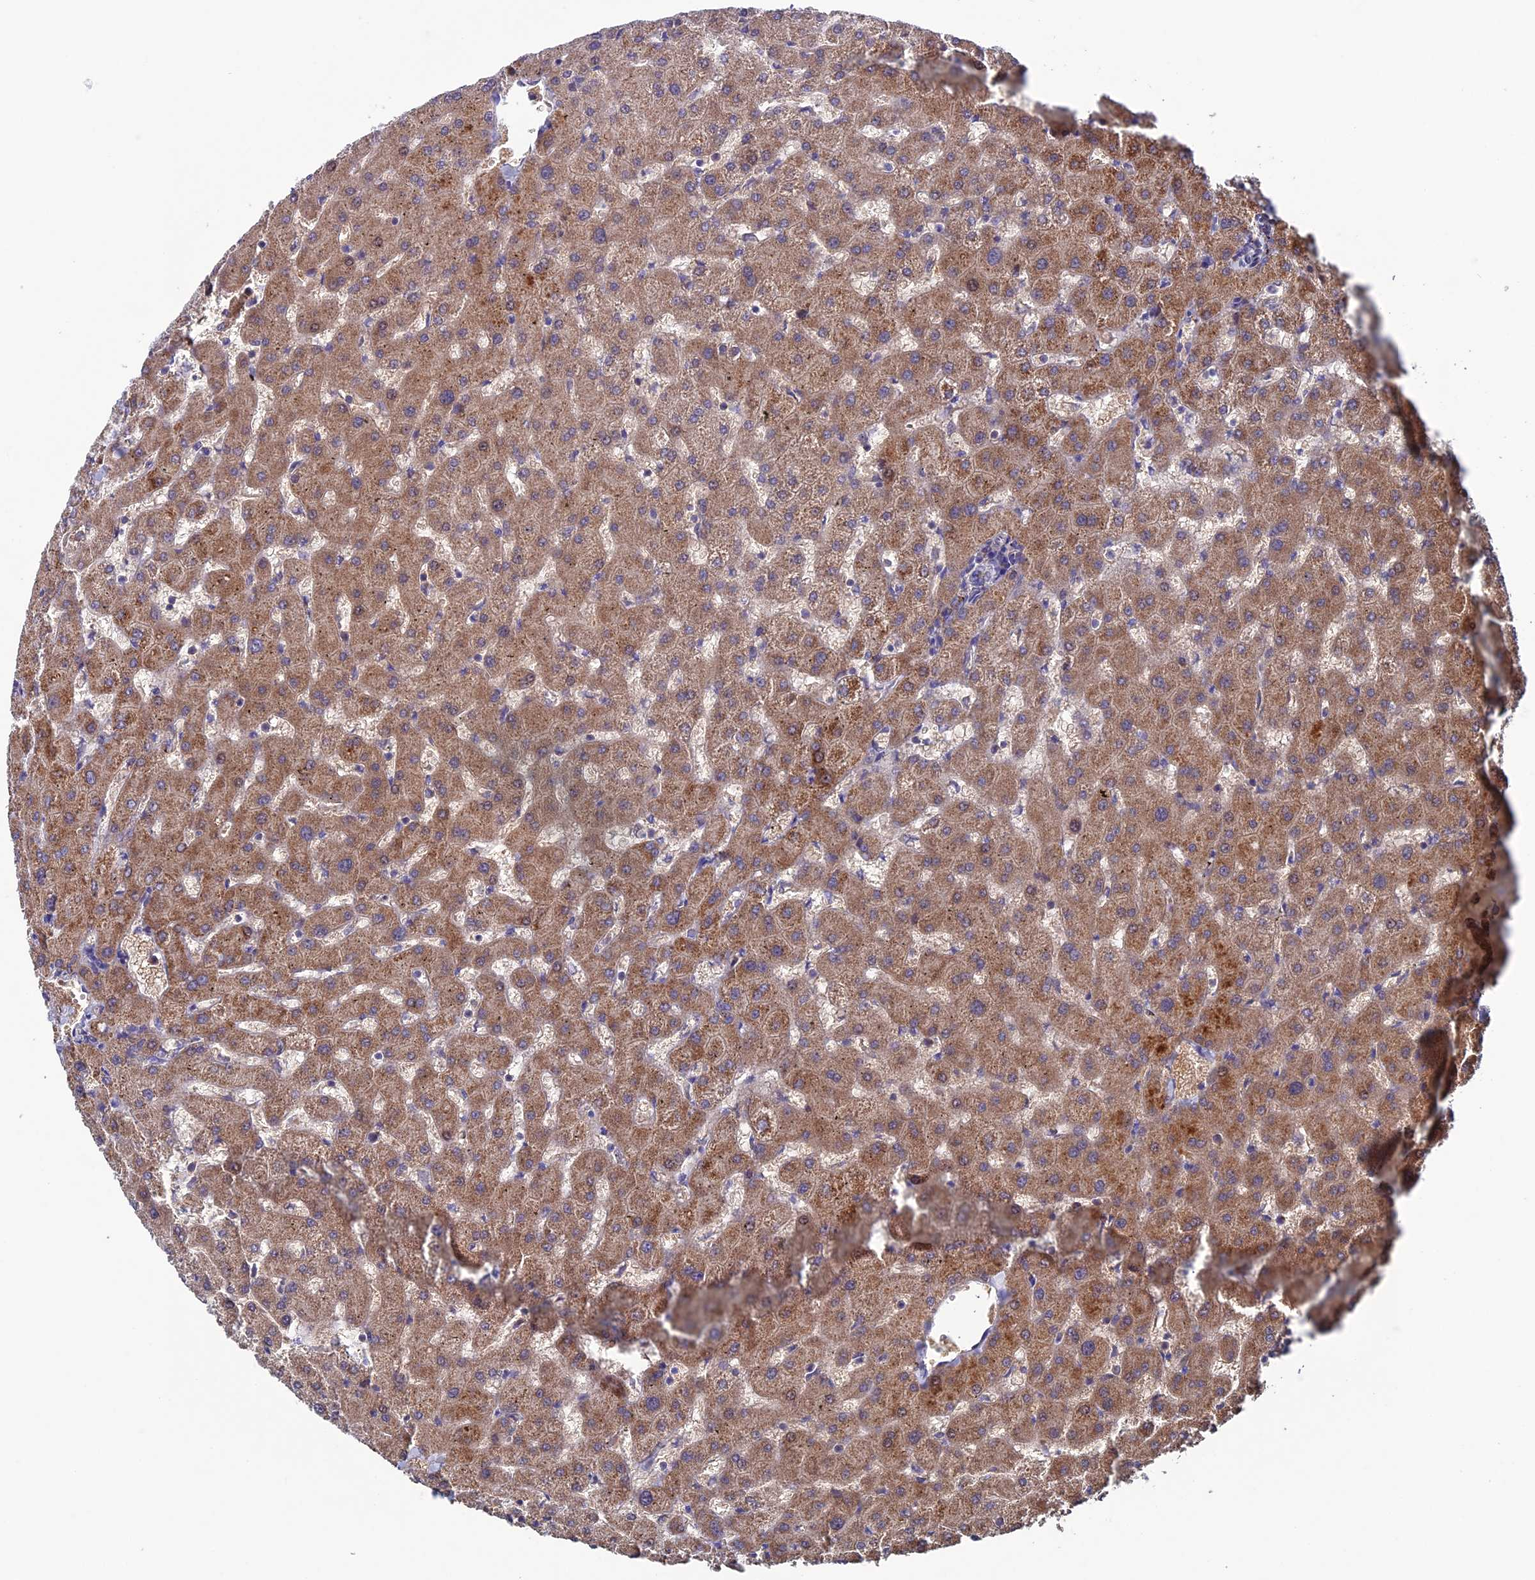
{"staining": {"intensity": "weak", "quantity": ">75%", "location": "cytoplasmic/membranous"}, "tissue": "liver", "cell_type": "Cholangiocytes", "image_type": "normal", "snomed": [{"axis": "morphology", "description": "Normal tissue, NOS"}, {"axis": "topography", "description": "Liver"}], "caption": "Immunohistochemistry (IHC) (DAB (3,3'-diaminobenzidine)) staining of benign human liver exhibits weak cytoplasmic/membranous protein expression in approximately >75% of cholangiocytes.", "gene": "SLC15A5", "patient": {"sex": "female", "age": 63}}